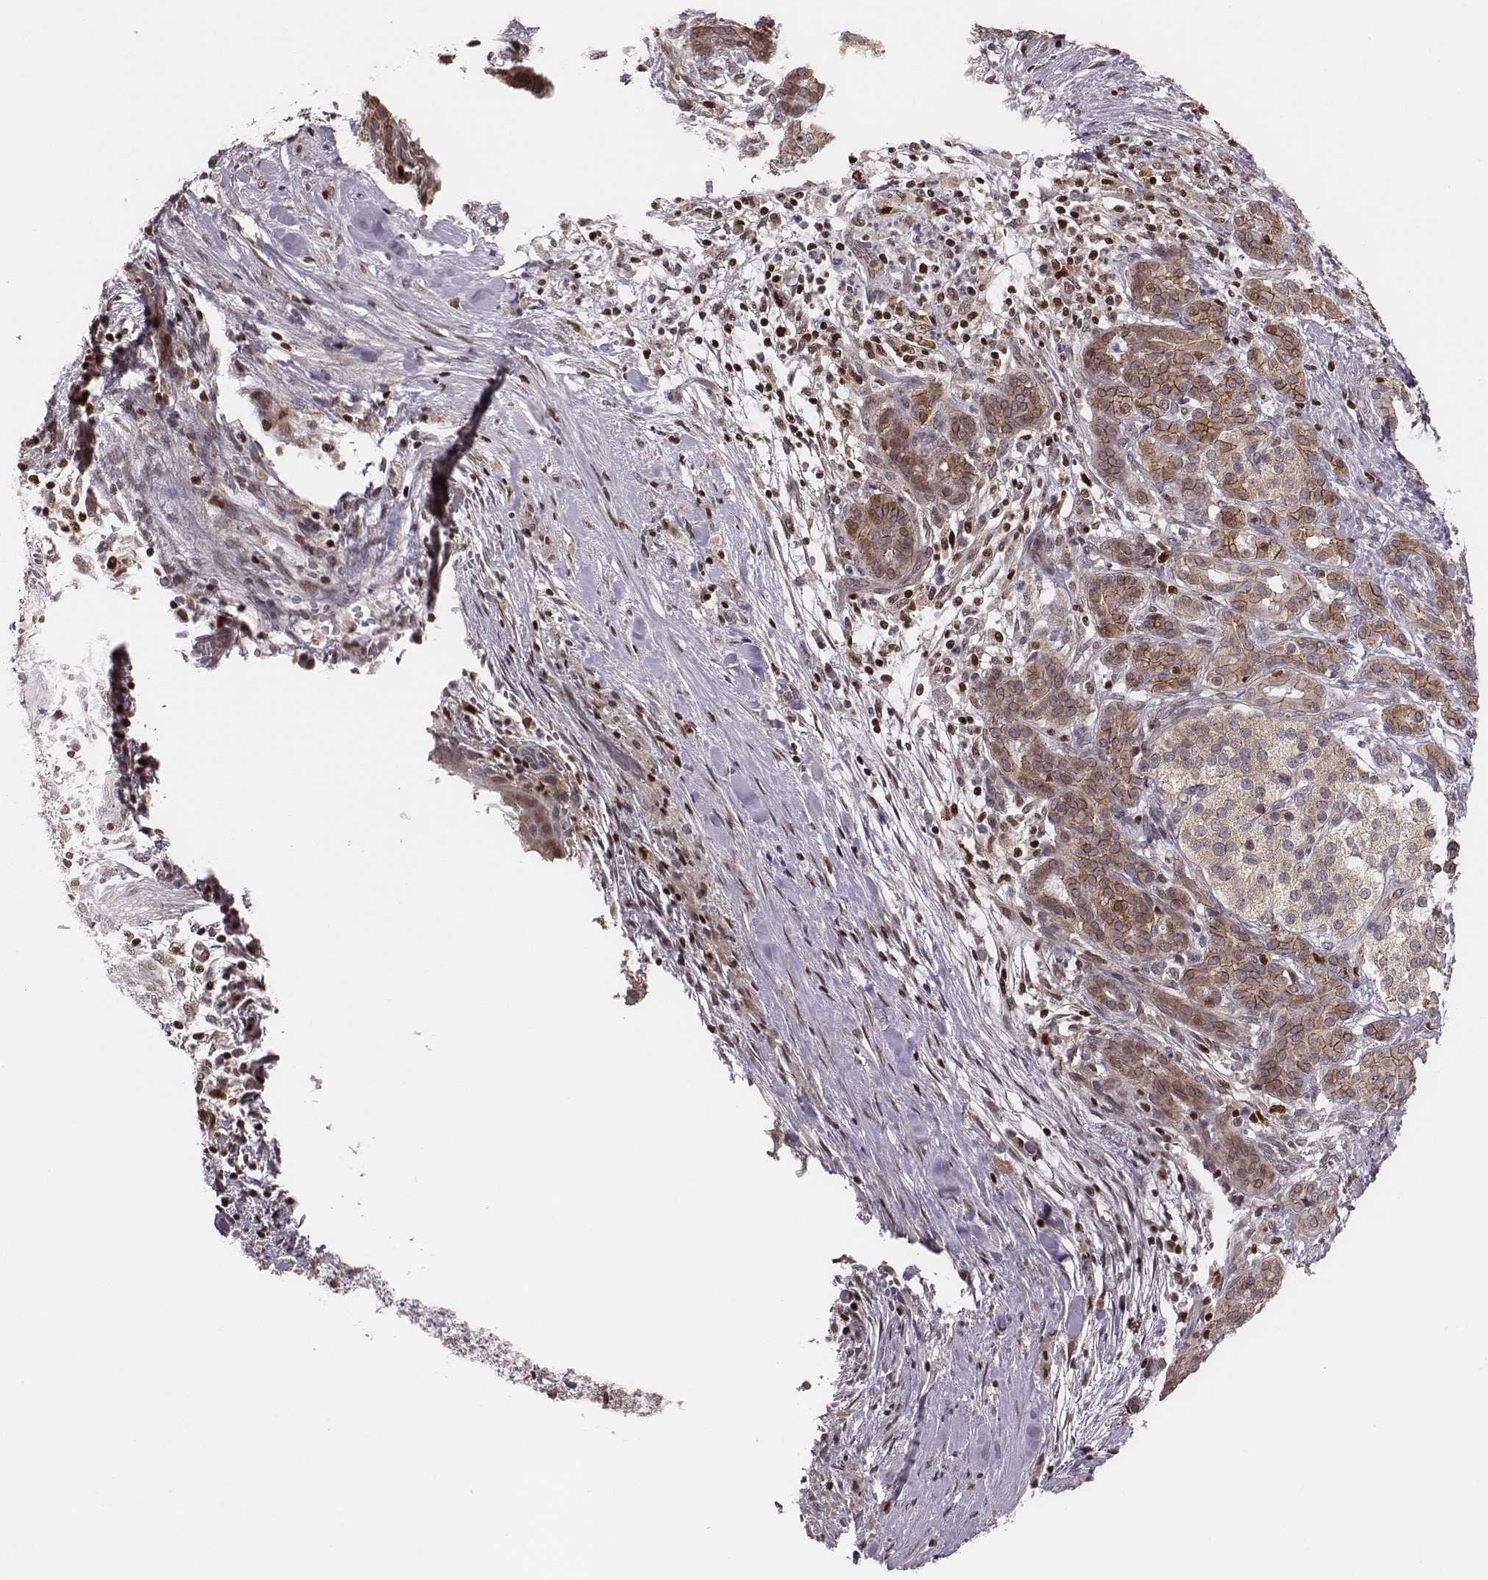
{"staining": {"intensity": "moderate", "quantity": "25%-75%", "location": "cytoplasmic/membranous"}, "tissue": "pancreatic cancer", "cell_type": "Tumor cells", "image_type": "cancer", "snomed": [{"axis": "morphology", "description": "Adenocarcinoma, NOS"}, {"axis": "topography", "description": "Pancreas"}], "caption": "Human pancreatic adenocarcinoma stained with a brown dye shows moderate cytoplasmic/membranous positive positivity in about 25%-75% of tumor cells.", "gene": "WDR59", "patient": {"sex": "male", "age": 44}}